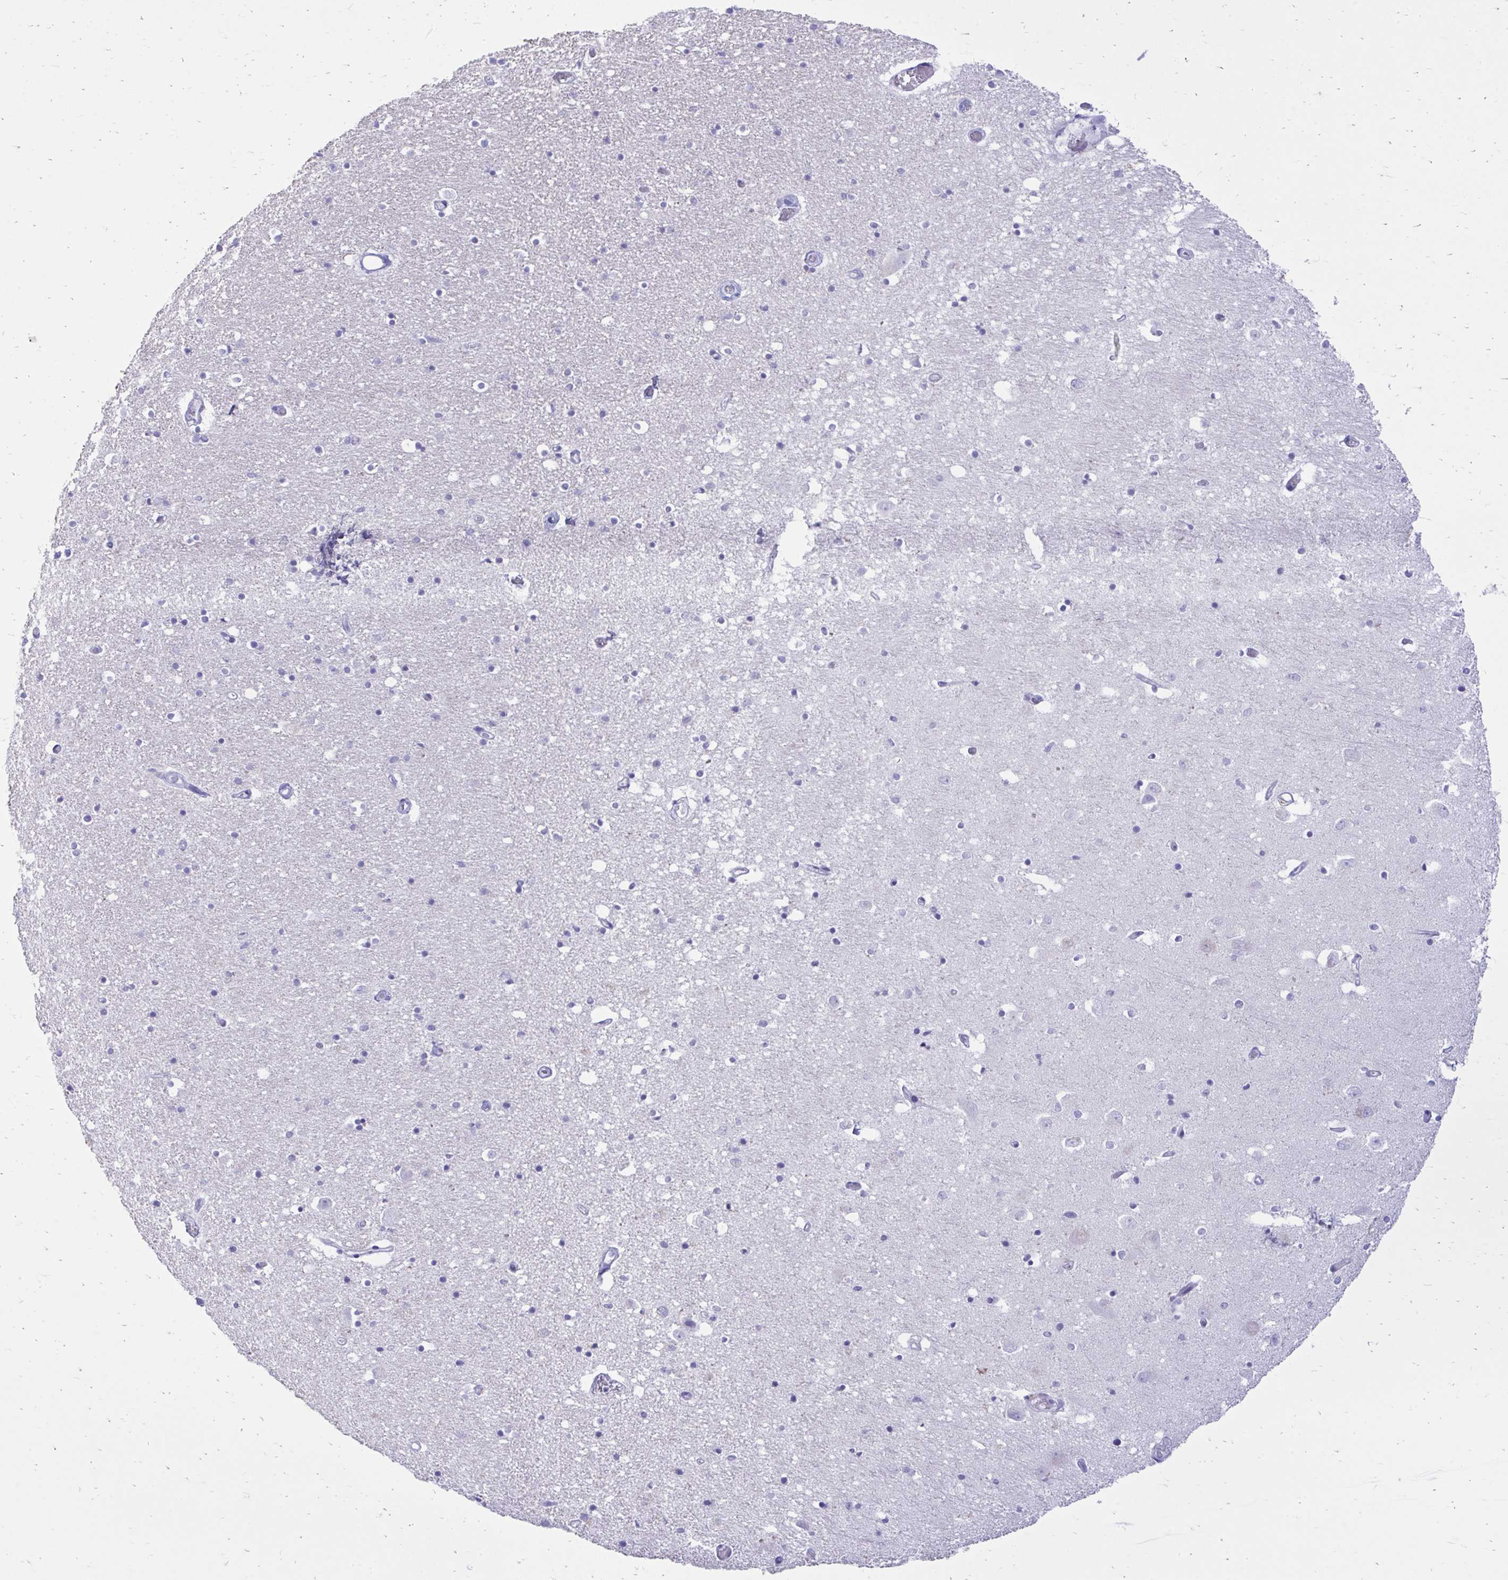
{"staining": {"intensity": "negative", "quantity": "none", "location": "none"}, "tissue": "caudate", "cell_type": "Glial cells", "image_type": "normal", "snomed": [{"axis": "morphology", "description": "Normal tissue, NOS"}, {"axis": "topography", "description": "Lateral ventricle wall"}, {"axis": "topography", "description": "Hippocampus"}], "caption": "Immunohistochemistry histopathology image of unremarkable caudate: human caudate stained with DAB shows no significant protein staining in glial cells. The staining is performed using DAB (3,3'-diaminobenzidine) brown chromogen with nuclei counter-stained in using hematoxylin.", "gene": "ANKDD1B", "patient": {"sex": "female", "age": 63}}